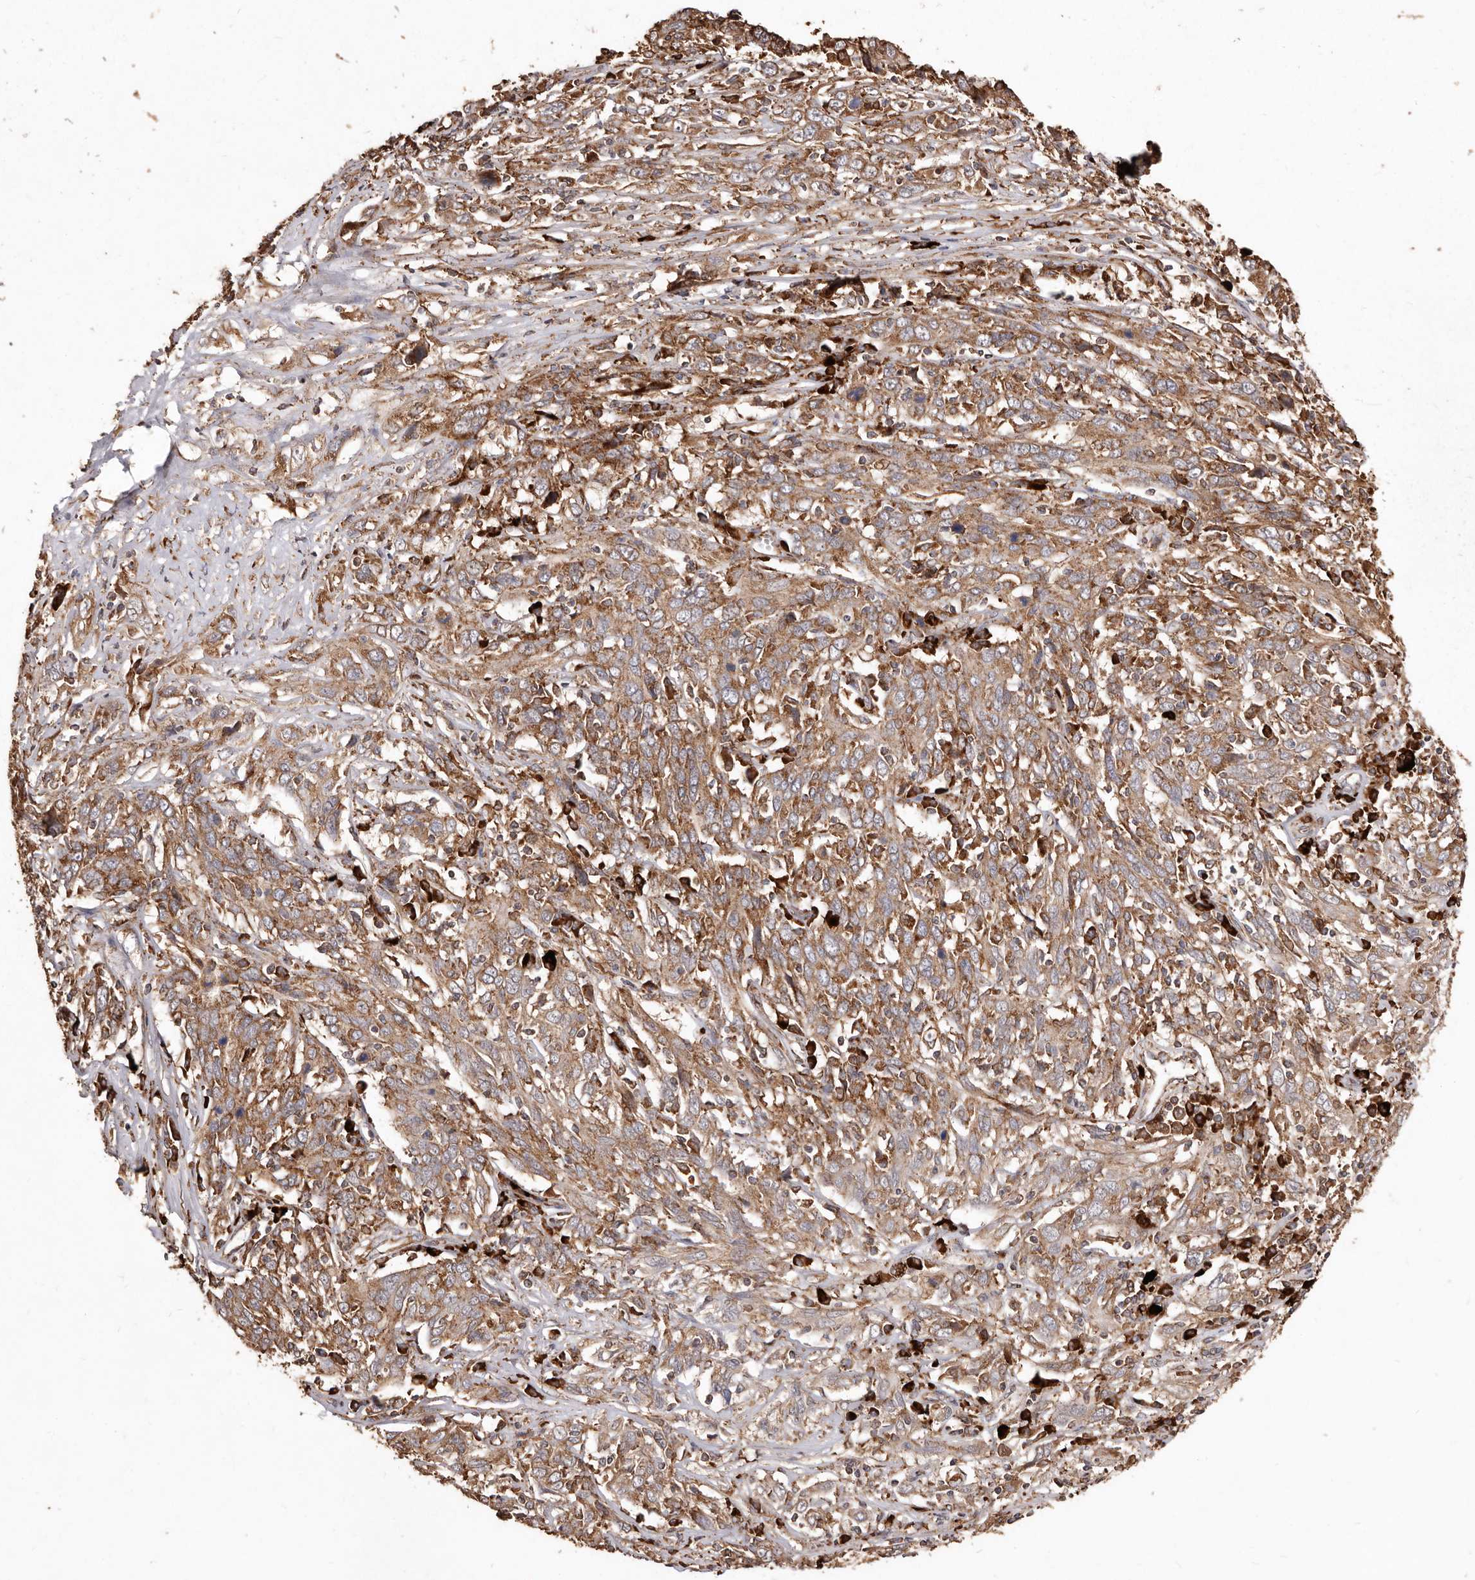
{"staining": {"intensity": "moderate", "quantity": ">75%", "location": "cytoplasmic/membranous"}, "tissue": "cervical cancer", "cell_type": "Tumor cells", "image_type": "cancer", "snomed": [{"axis": "morphology", "description": "Squamous cell carcinoma, NOS"}, {"axis": "topography", "description": "Cervix"}], "caption": "A medium amount of moderate cytoplasmic/membranous expression is present in about >75% of tumor cells in cervical squamous cell carcinoma tissue.", "gene": "STEAP2", "patient": {"sex": "female", "age": 46}}